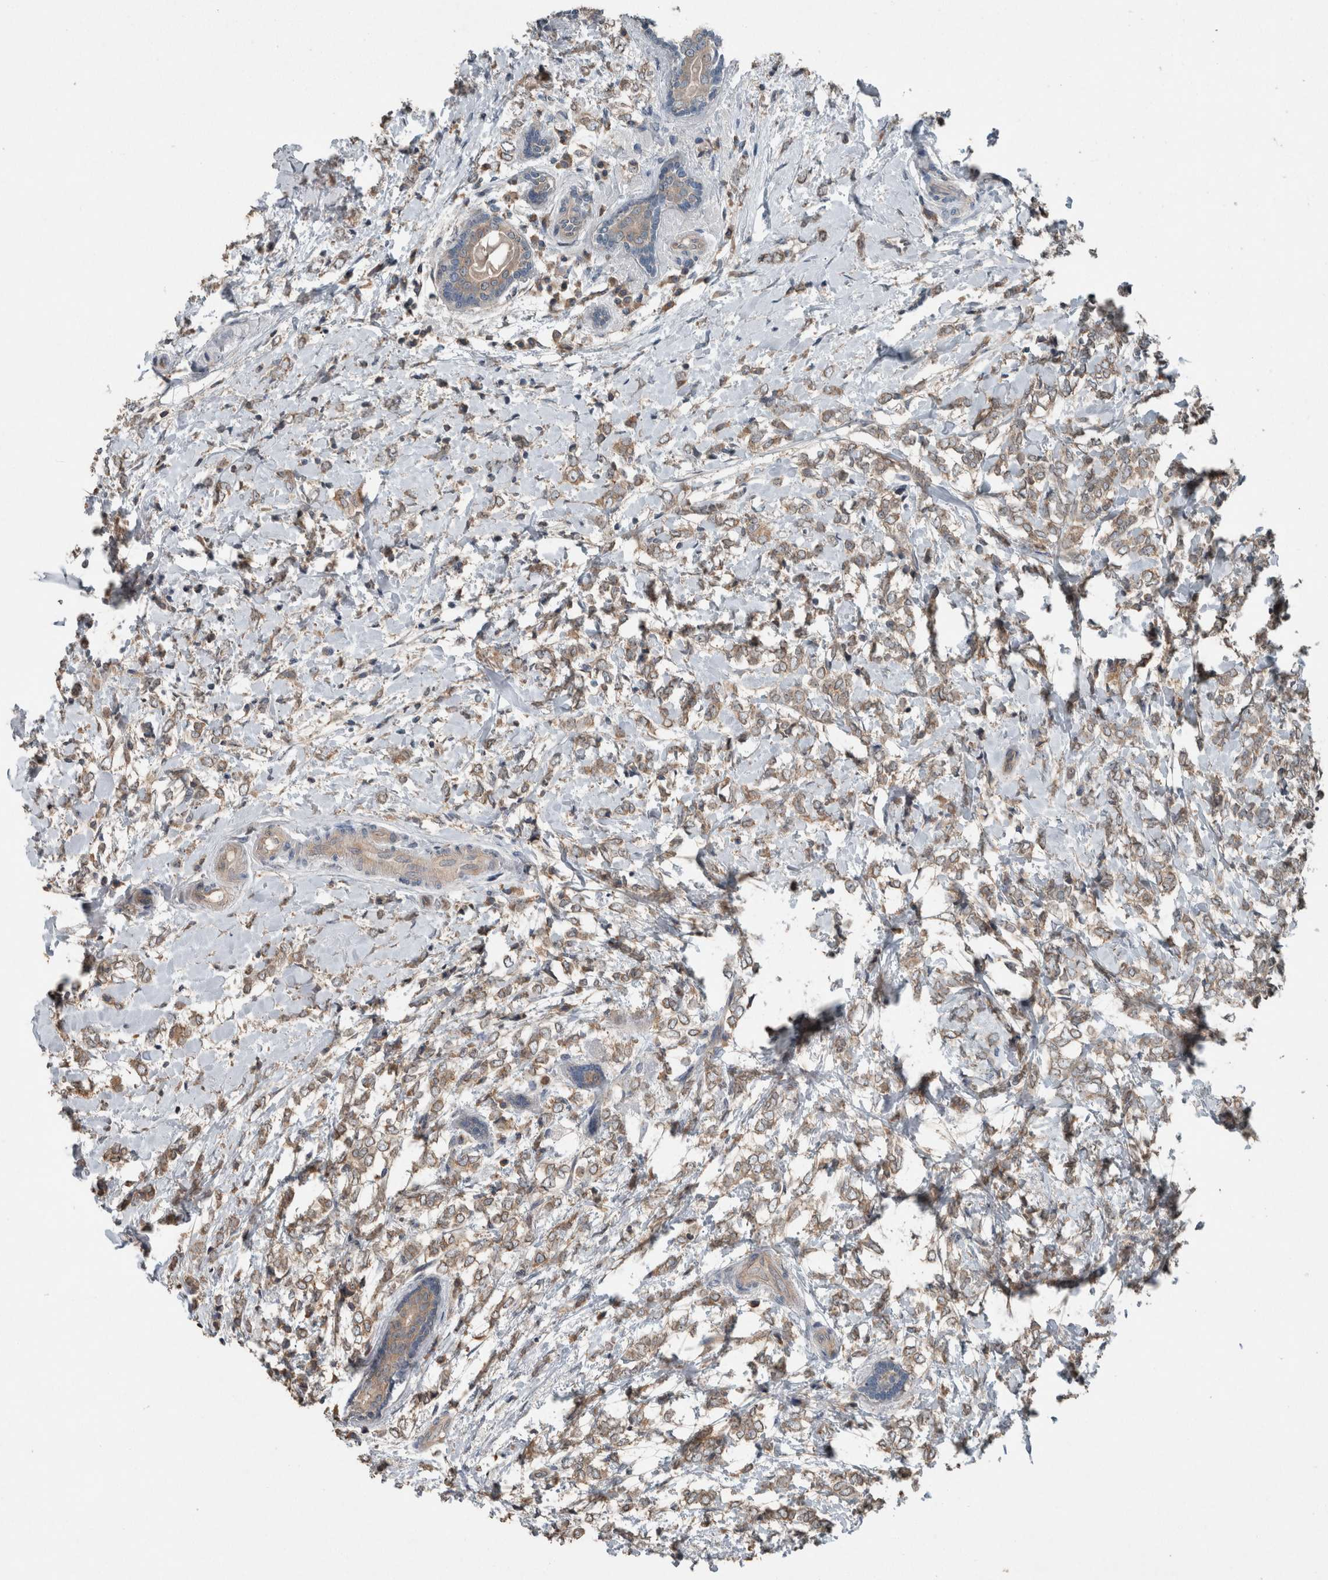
{"staining": {"intensity": "weak", "quantity": ">75%", "location": "cytoplasmic/membranous"}, "tissue": "breast cancer", "cell_type": "Tumor cells", "image_type": "cancer", "snomed": [{"axis": "morphology", "description": "Normal tissue, NOS"}, {"axis": "morphology", "description": "Lobular carcinoma"}, {"axis": "topography", "description": "Breast"}], "caption": "An image showing weak cytoplasmic/membranous positivity in about >75% of tumor cells in breast lobular carcinoma, as visualized by brown immunohistochemical staining.", "gene": "KNTC1", "patient": {"sex": "female", "age": 47}}